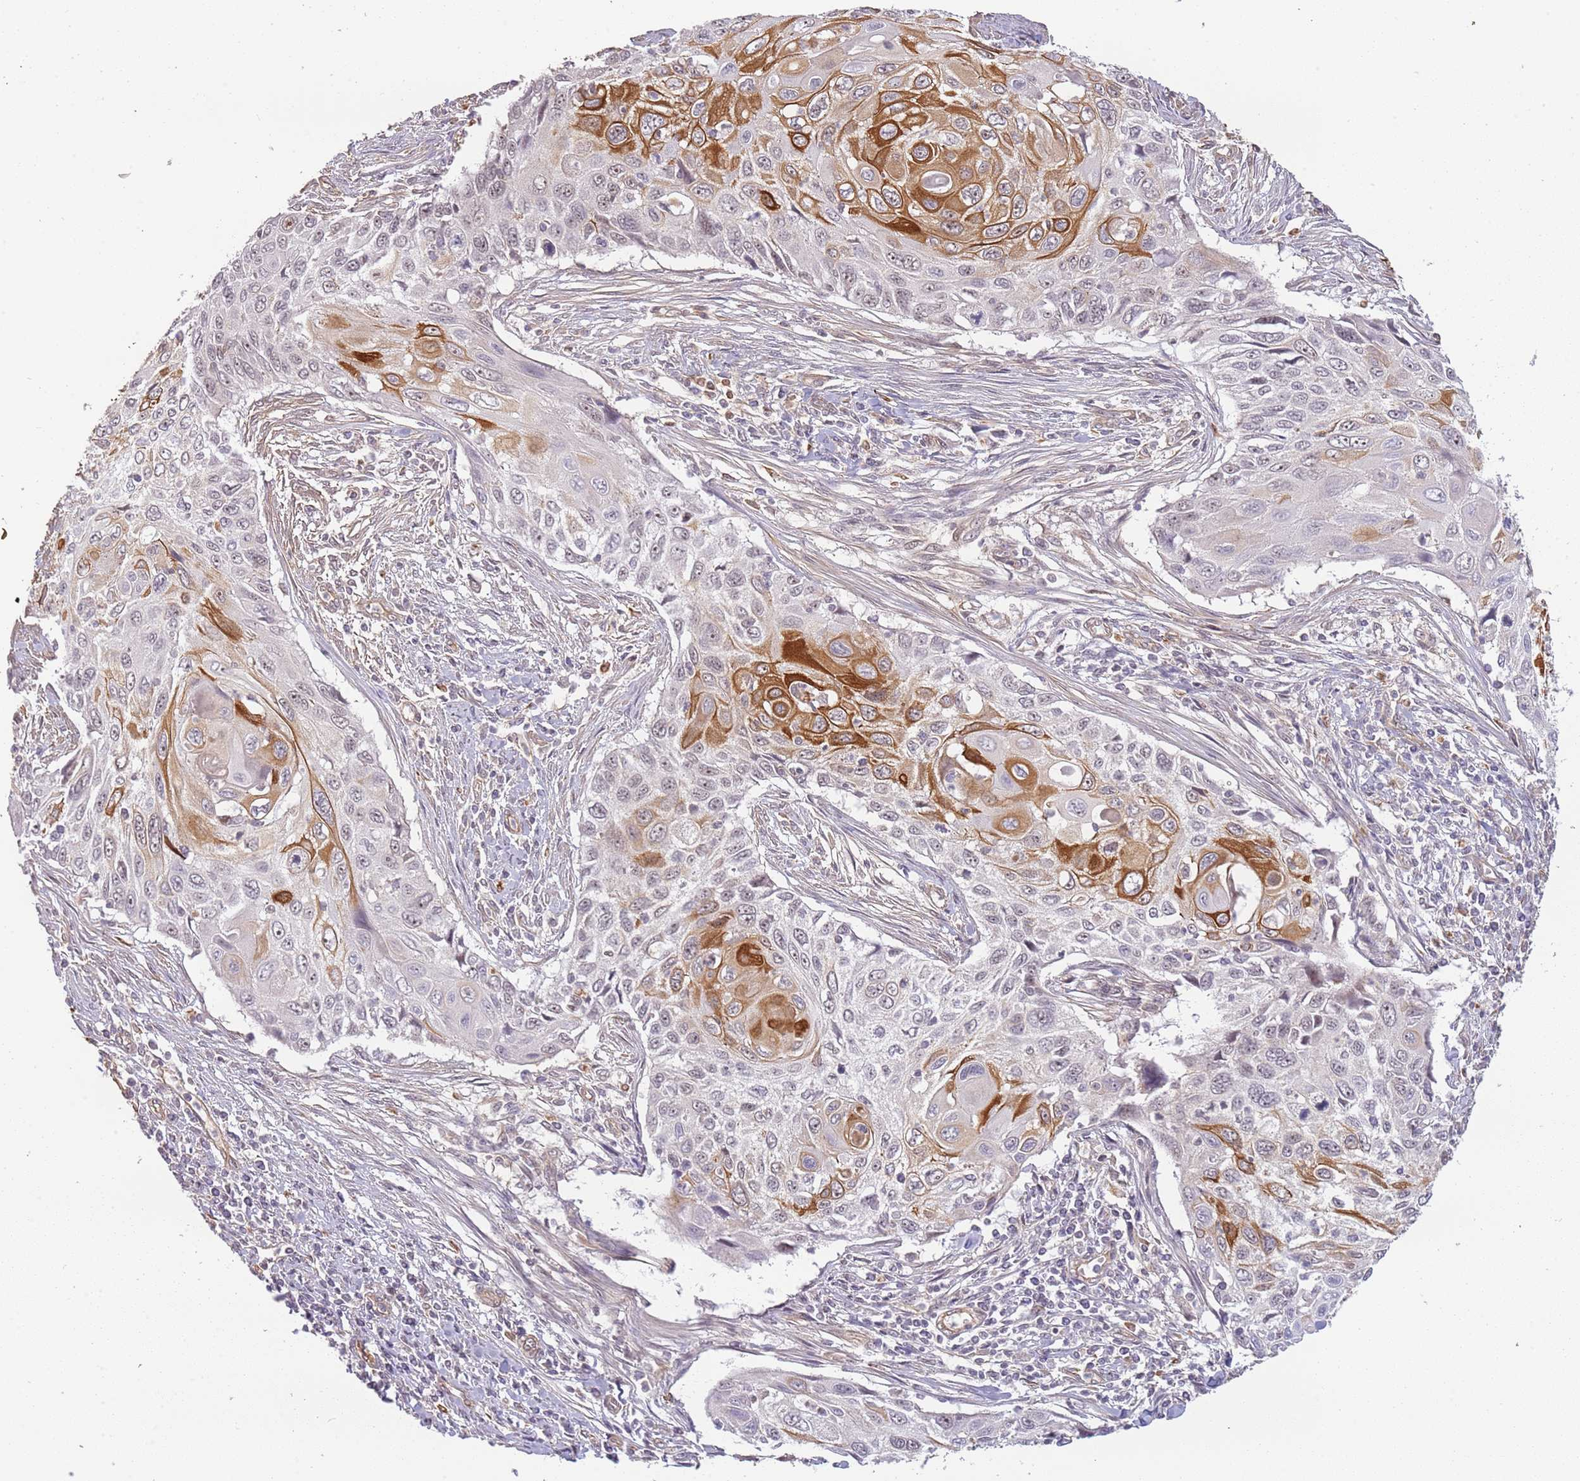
{"staining": {"intensity": "strong", "quantity": "25%-75%", "location": "cytoplasmic/membranous,nuclear"}, "tissue": "cervical cancer", "cell_type": "Tumor cells", "image_type": "cancer", "snomed": [{"axis": "morphology", "description": "Squamous cell carcinoma, NOS"}, {"axis": "topography", "description": "Cervix"}], "caption": "A photomicrograph showing strong cytoplasmic/membranous and nuclear positivity in approximately 25%-75% of tumor cells in cervical squamous cell carcinoma, as visualized by brown immunohistochemical staining.", "gene": "SURF2", "patient": {"sex": "female", "age": 70}}